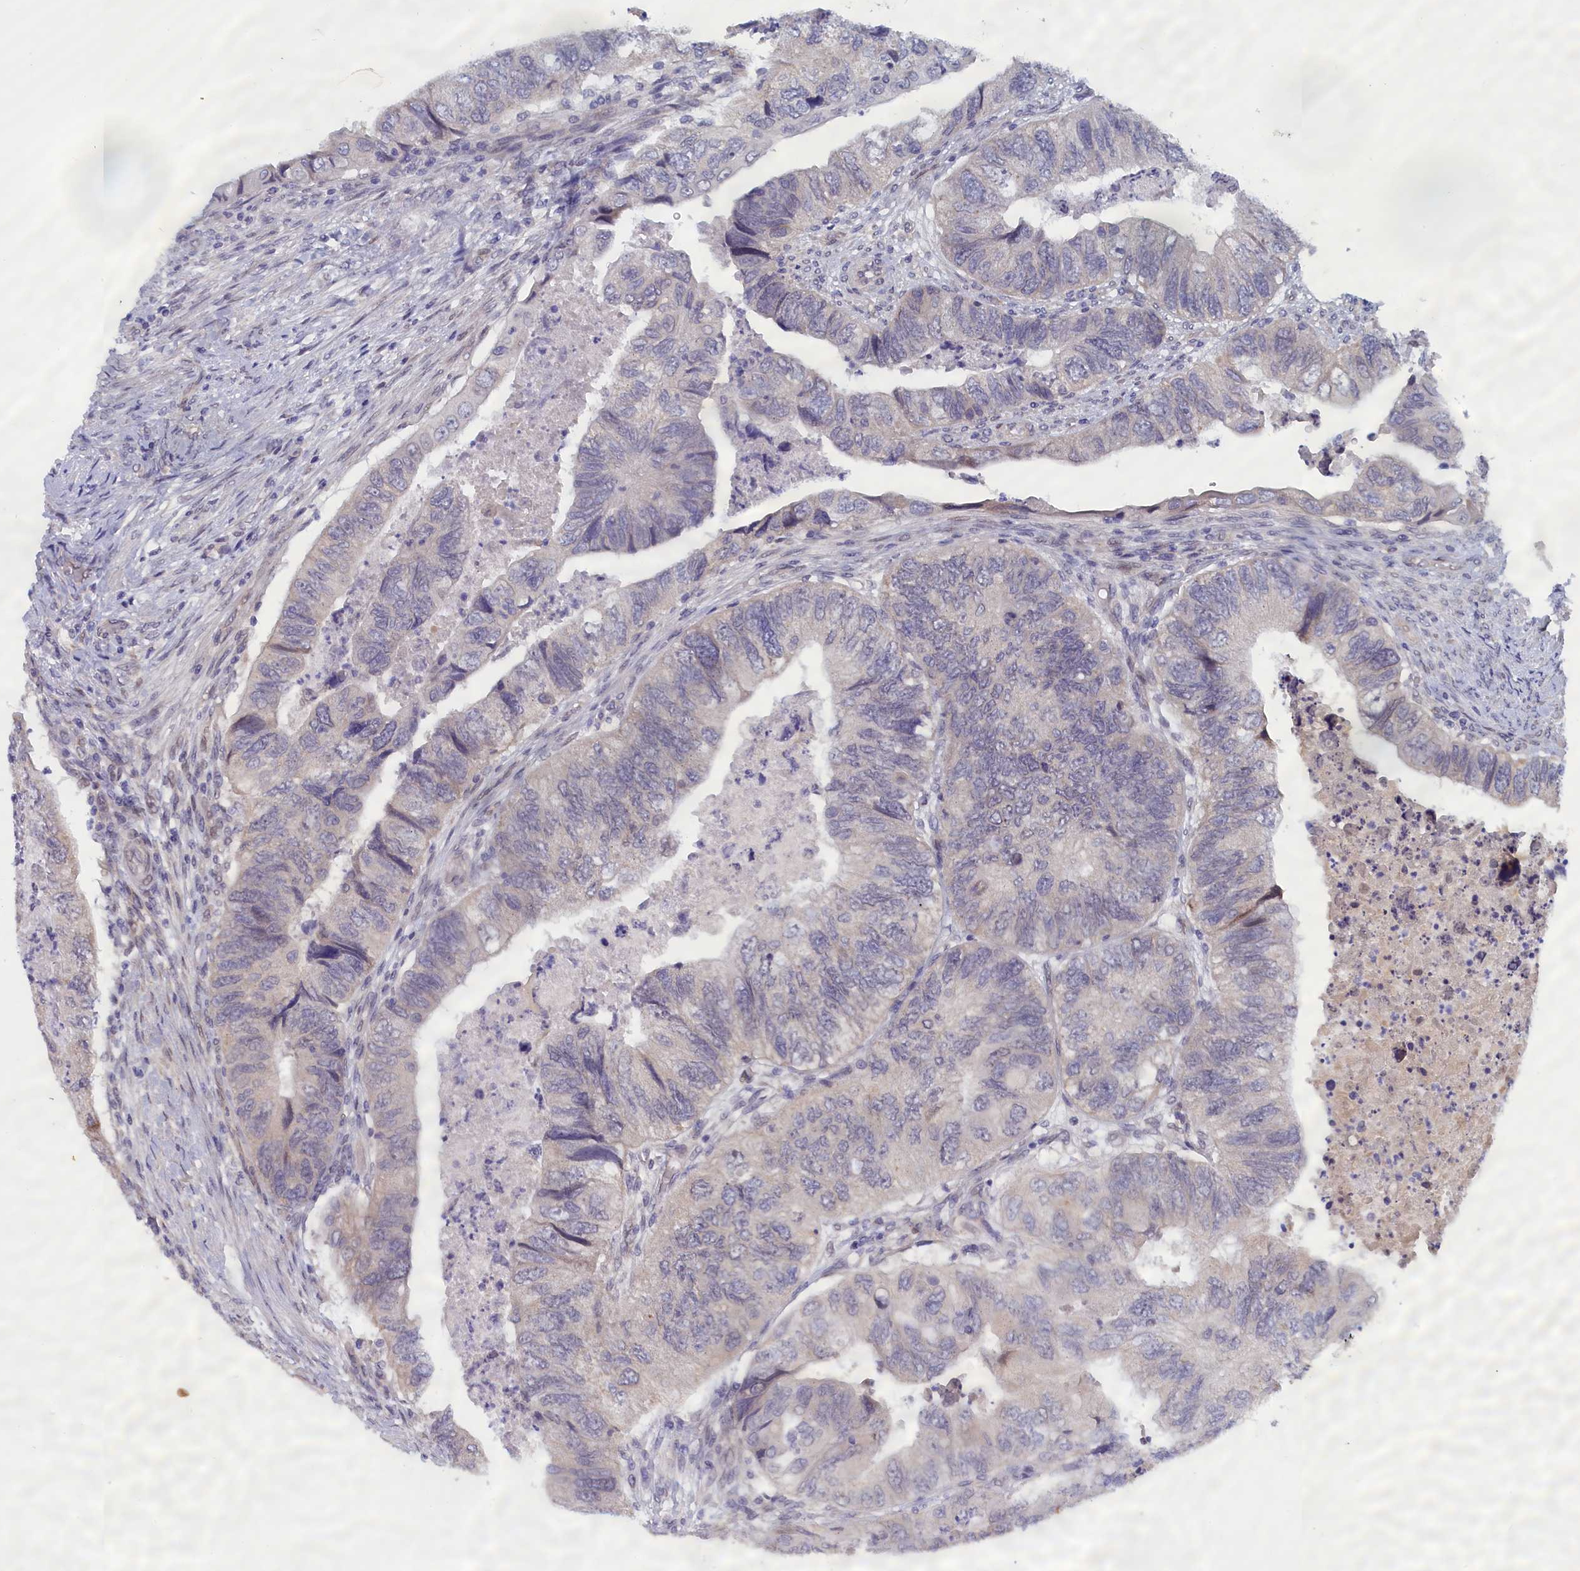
{"staining": {"intensity": "negative", "quantity": "none", "location": "none"}, "tissue": "colorectal cancer", "cell_type": "Tumor cells", "image_type": "cancer", "snomed": [{"axis": "morphology", "description": "Adenocarcinoma, NOS"}, {"axis": "topography", "description": "Rectum"}], "caption": "An IHC photomicrograph of colorectal adenocarcinoma is shown. There is no staining in tumor cells of colorectal adenocarcinoma.", "gene": "IGFALS", "patient": {"sex": "male", "age": 63}}